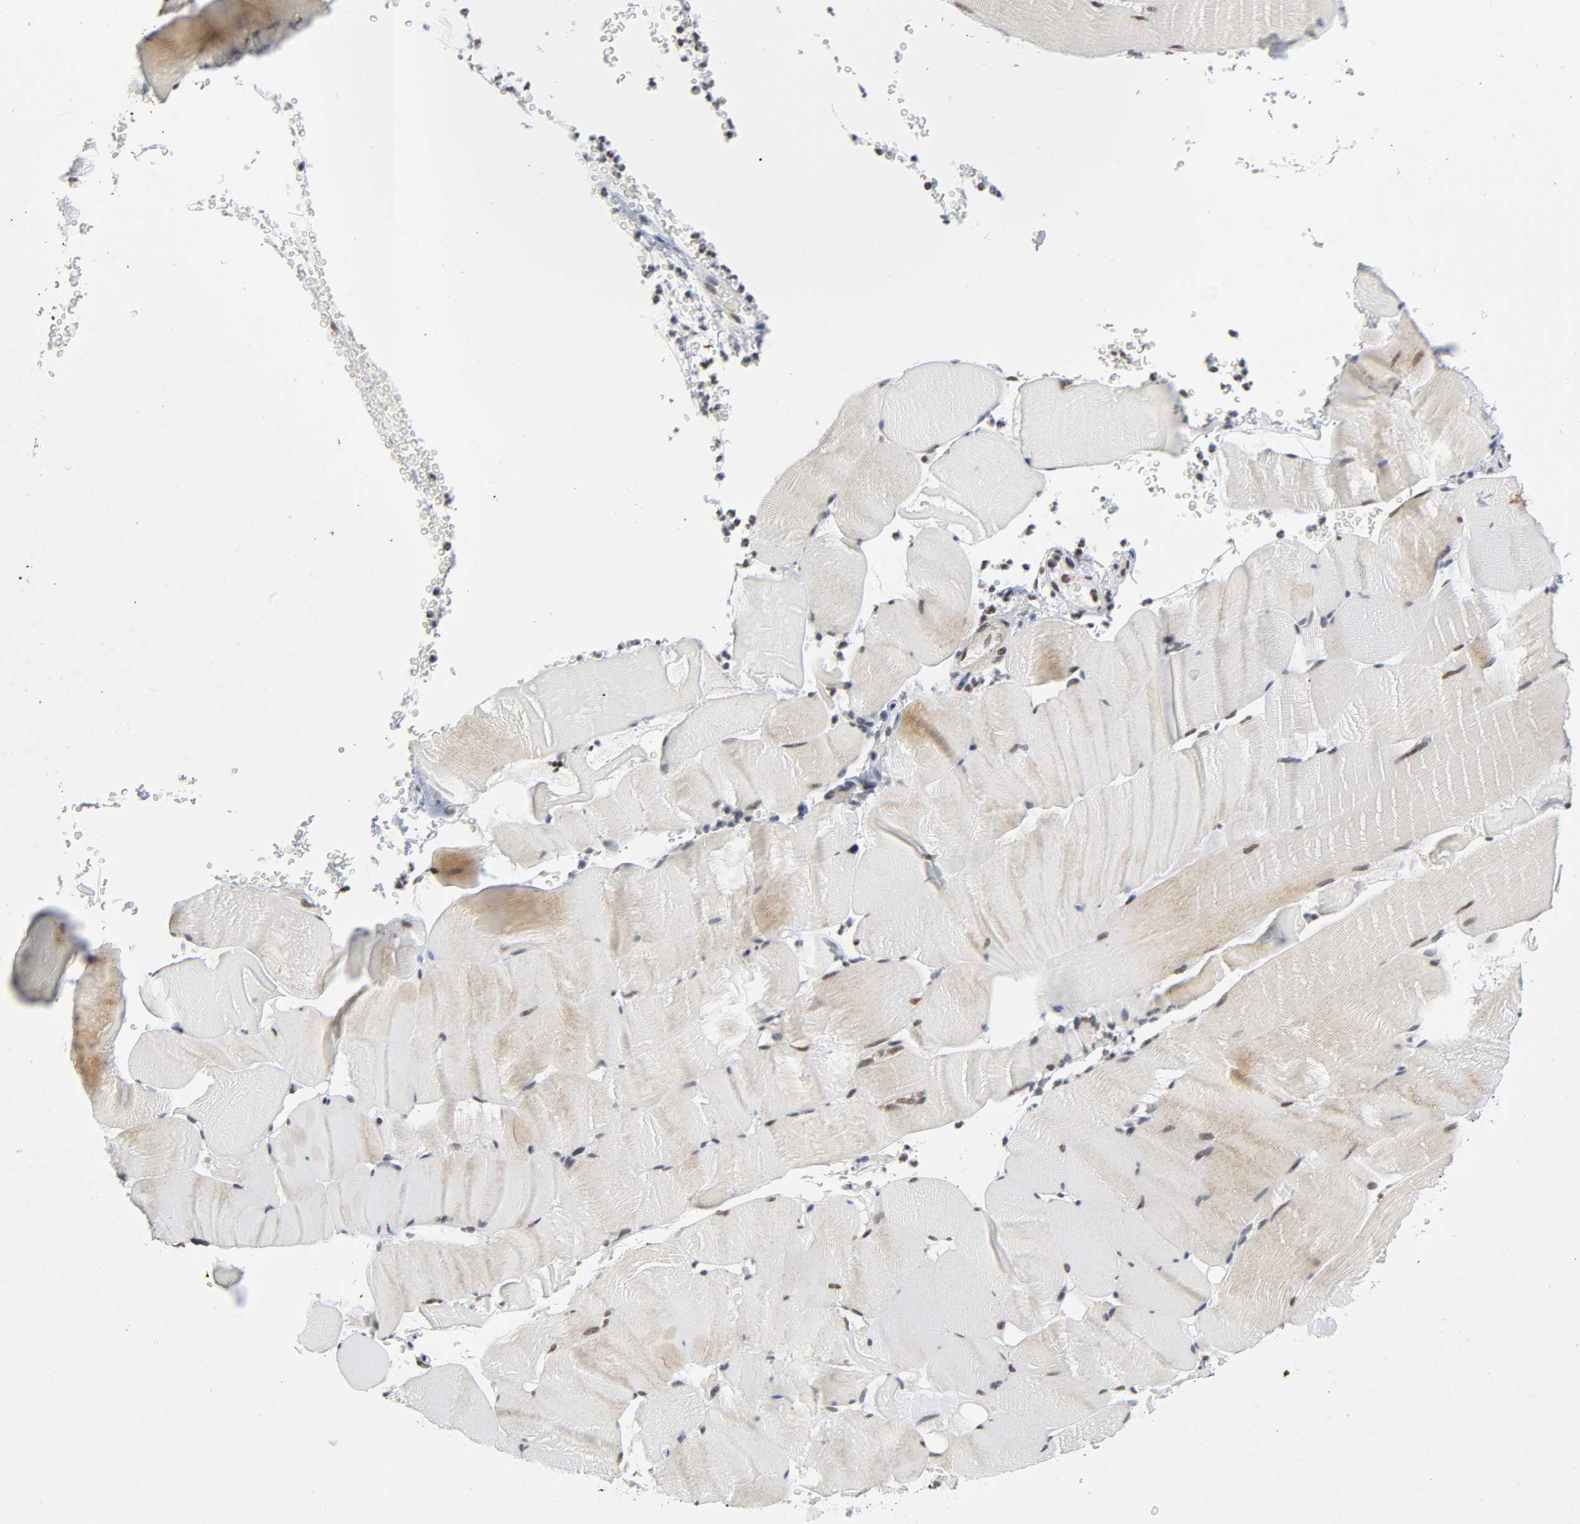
{"staining": {"intensity": "moderate", "quantity": "25%-75%", "location": "nuclear"}, "tissue": "skeletal muscle", "cell_type": "Myocytes", "image_type": "normal", "snomed": [{"axis": "morphology", "description": "Normal tissue, NOS"}, {"axis": "topography", "description": "Skeletal muscle"}], "caption": "Protein staining by immunohistochemistry (IHC) reveals moderate nuclear positivity in approximately 25%-75% of myocytes in unremarkable skeletal muscle.", "gene": "KAT2B", "patient": {"sex": "male", "age": 62}}